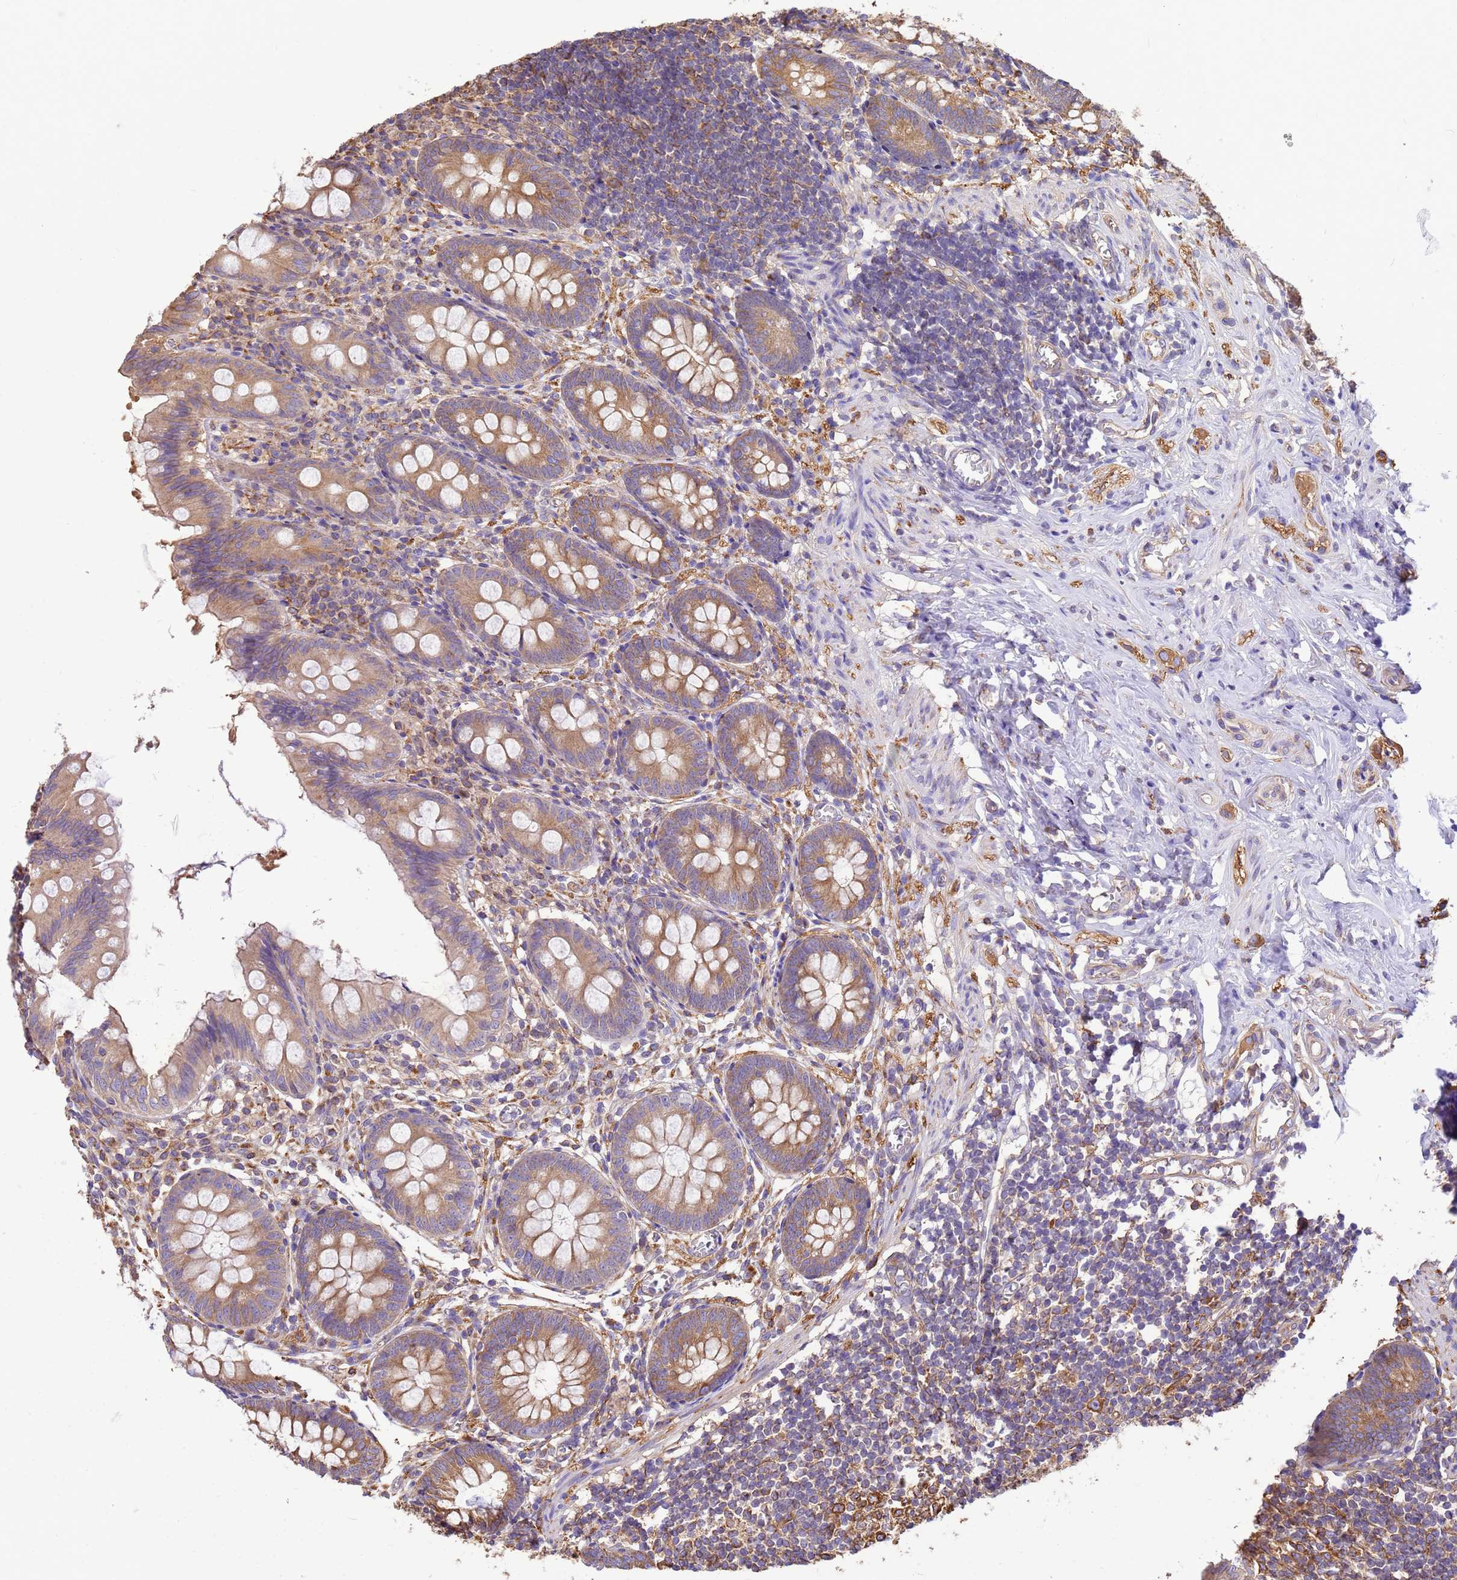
{"staining": {"intensity": "moderate", "quantity": ">75%", "location": "cytoplasmic/membranous"}, "tissue": "appendix", "cell_type": "Glandular cells", "image_type": "normal", "snomed": [{"axis": "morphology", "description": "Normal tissue, NOS"}, {"axis": "topography", "description": "Appendix"}], "caption": "Immunohistochemical staining of unremarkable appendix exhibits medium levels of moderate cytoplasmic/membranous staining in approximately >75% of glandular cells.", "gene": "ENSG00000198211", "patient": {"sex": "female", "age": 51}}